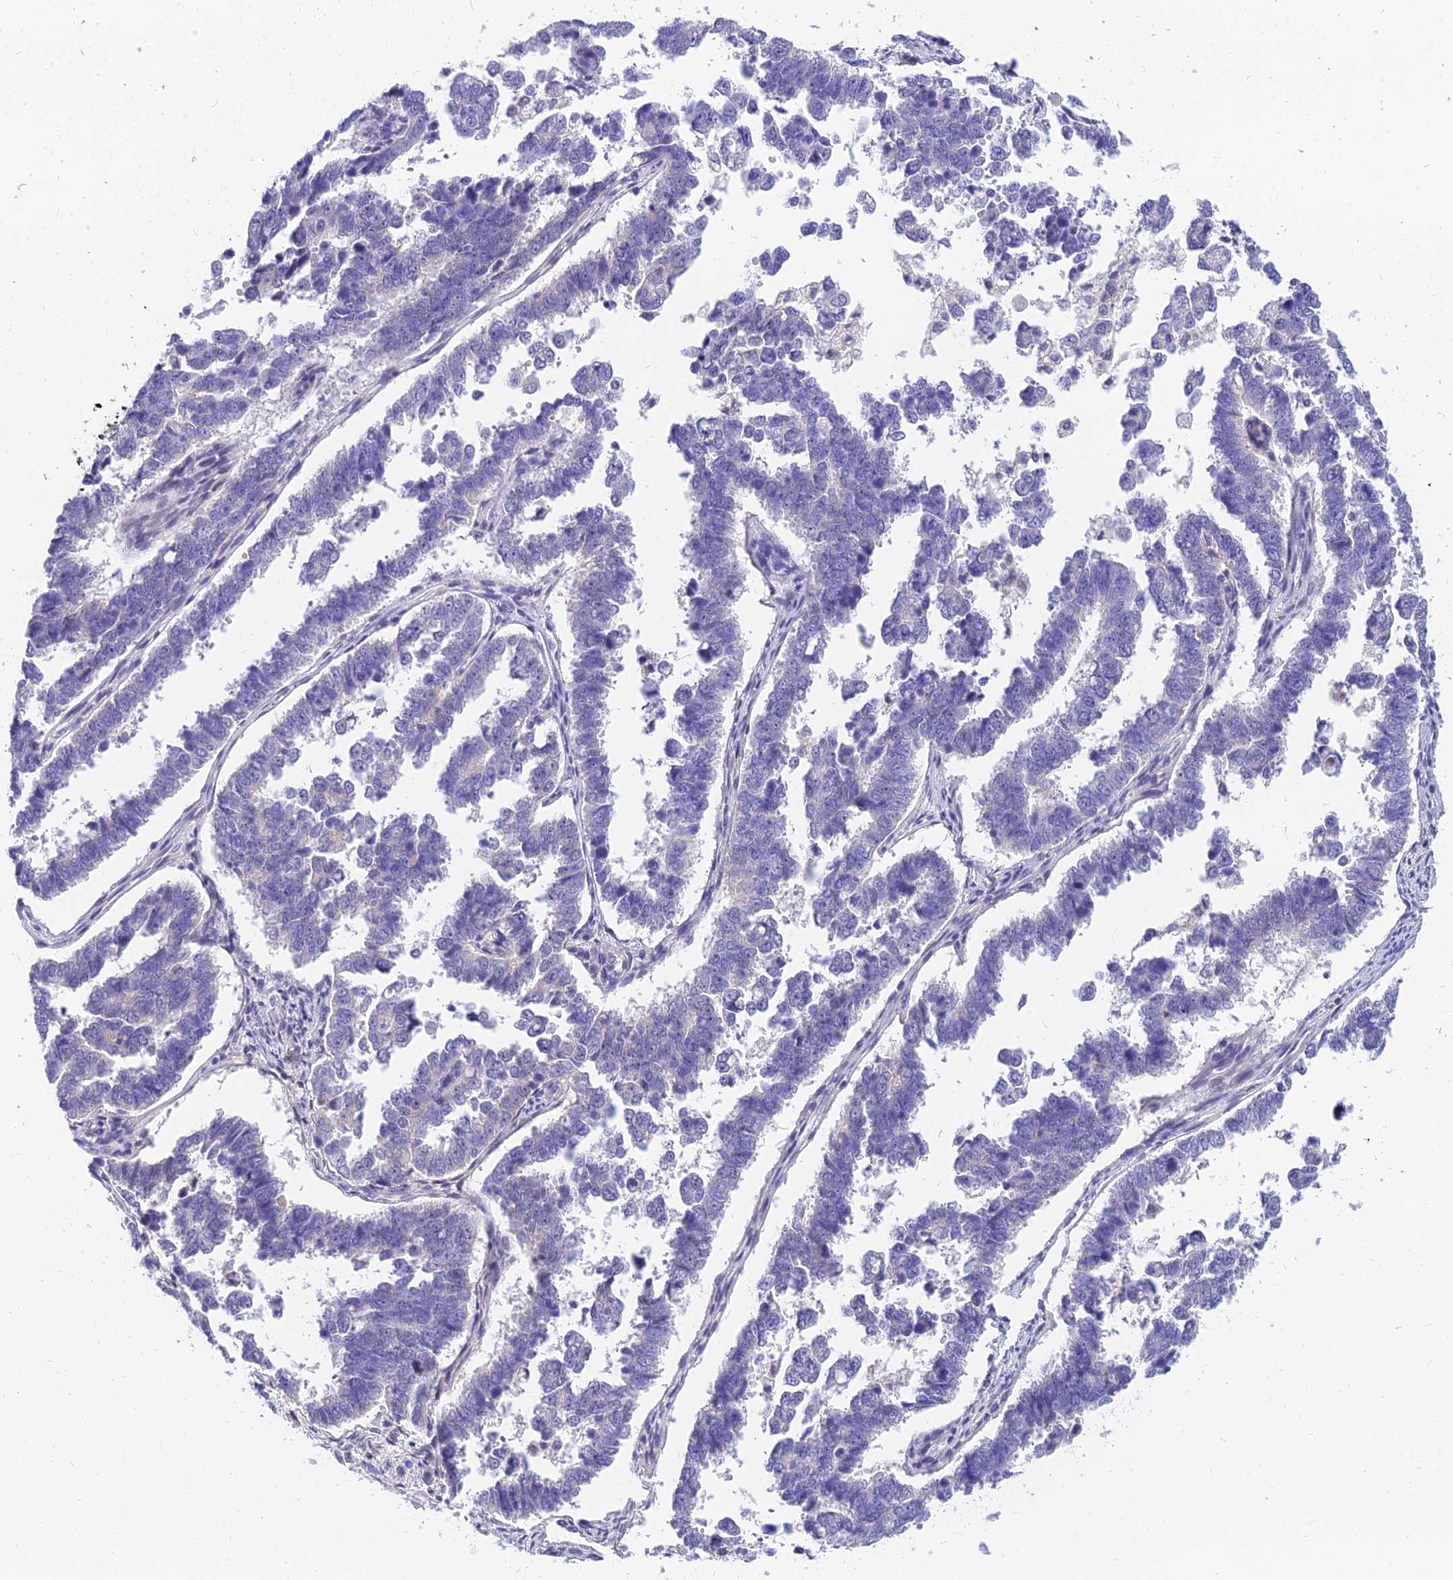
{"staining": {"intensity": "negative", "quantity": "none", "location": "none"}, "tissue": "endometrial cancer", "cell_type": "Tumor cells", "image_type": "cancer", "snomed": [{"axis": "morphology", "description": "Adenocarcinoma, NOS"}, {"axis": "topography", "description": "Endometrium"}], "caption": "The micrograph displays no significant expression in tumor cells of endometrial cancer (adenocarcinoma).", "gene": "TMEM161B", "patient": {"sex": "female", "age": 75}}